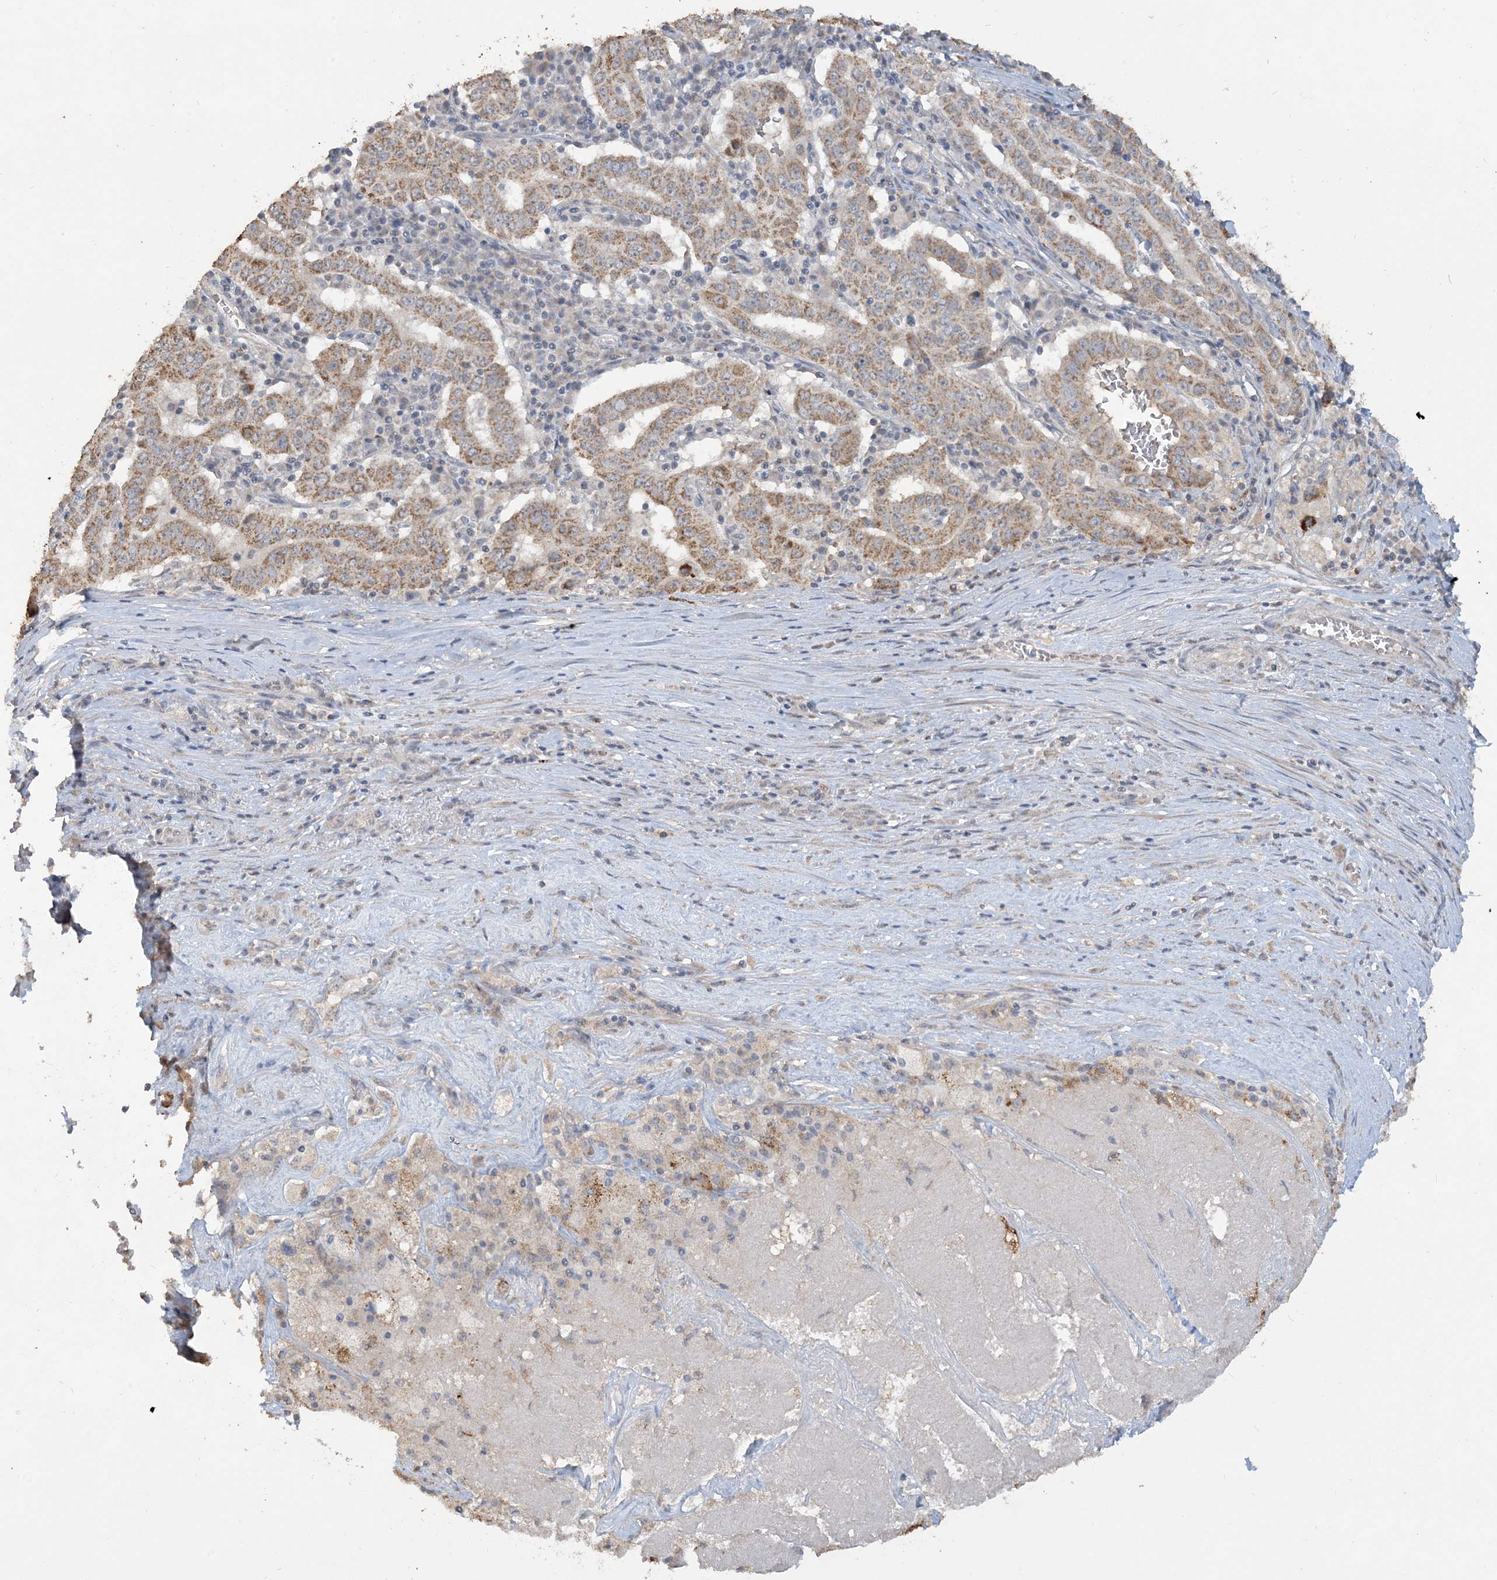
{"staining": {"intensity": "moderate", "quantity": ">75%", "location": "cytoplasmic/membranous"}, "tissue": "pancreatic cancer", "cell_type": "Tumor cells", "image_type": "cancer", "snomed": [{"axis": "morphology", "description": "Adenocarcinoma, NOS"}, {"axis": "topography", "description": "Pancreas"}], "caption": "The immunohistochemical stain highlights moderate cytoplasmic/membranous staining in tumor cells of pancreatic cancer tissue.", "gene": "SFMBT2", "patient": {"sex": "male", "age": 63}}